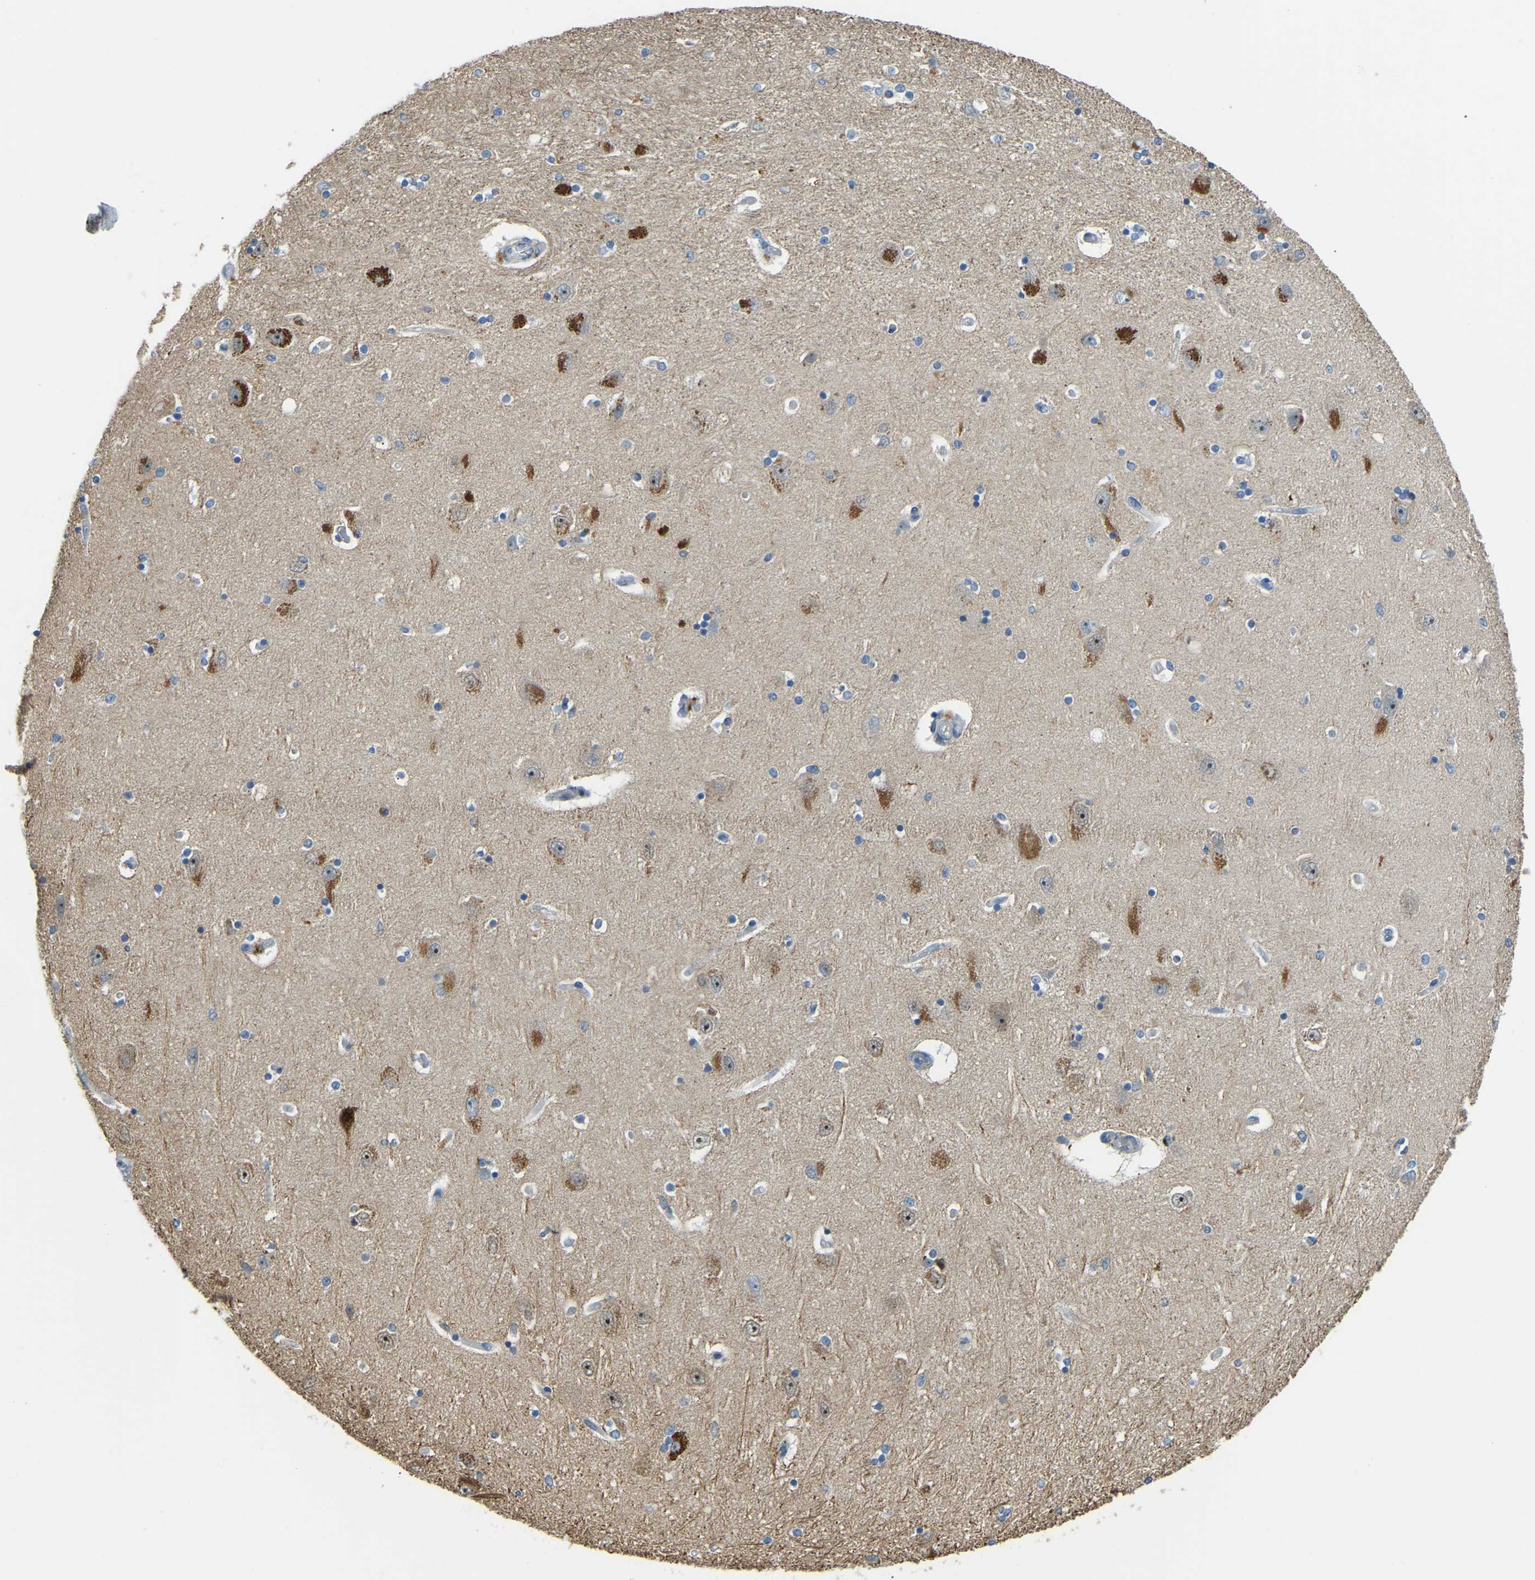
{"staining": {"intensity": "negative", "quantity": "none", "location": "none"}, "tissue": "hippocampus", "cell_type": "Glial cells", "image_type": "normal", "snomed": [{"axis": "morphology", "description": "Normal tissue, NOS"}, {"axis": "topography", "description": "Hippocampus"}], "caption": "DAB immunohistochemical staining of benign hippocampus exhibits no significant positivity in glial cells.", "gene": "NME8", "patient": {"sex": "female", "age": 54}}